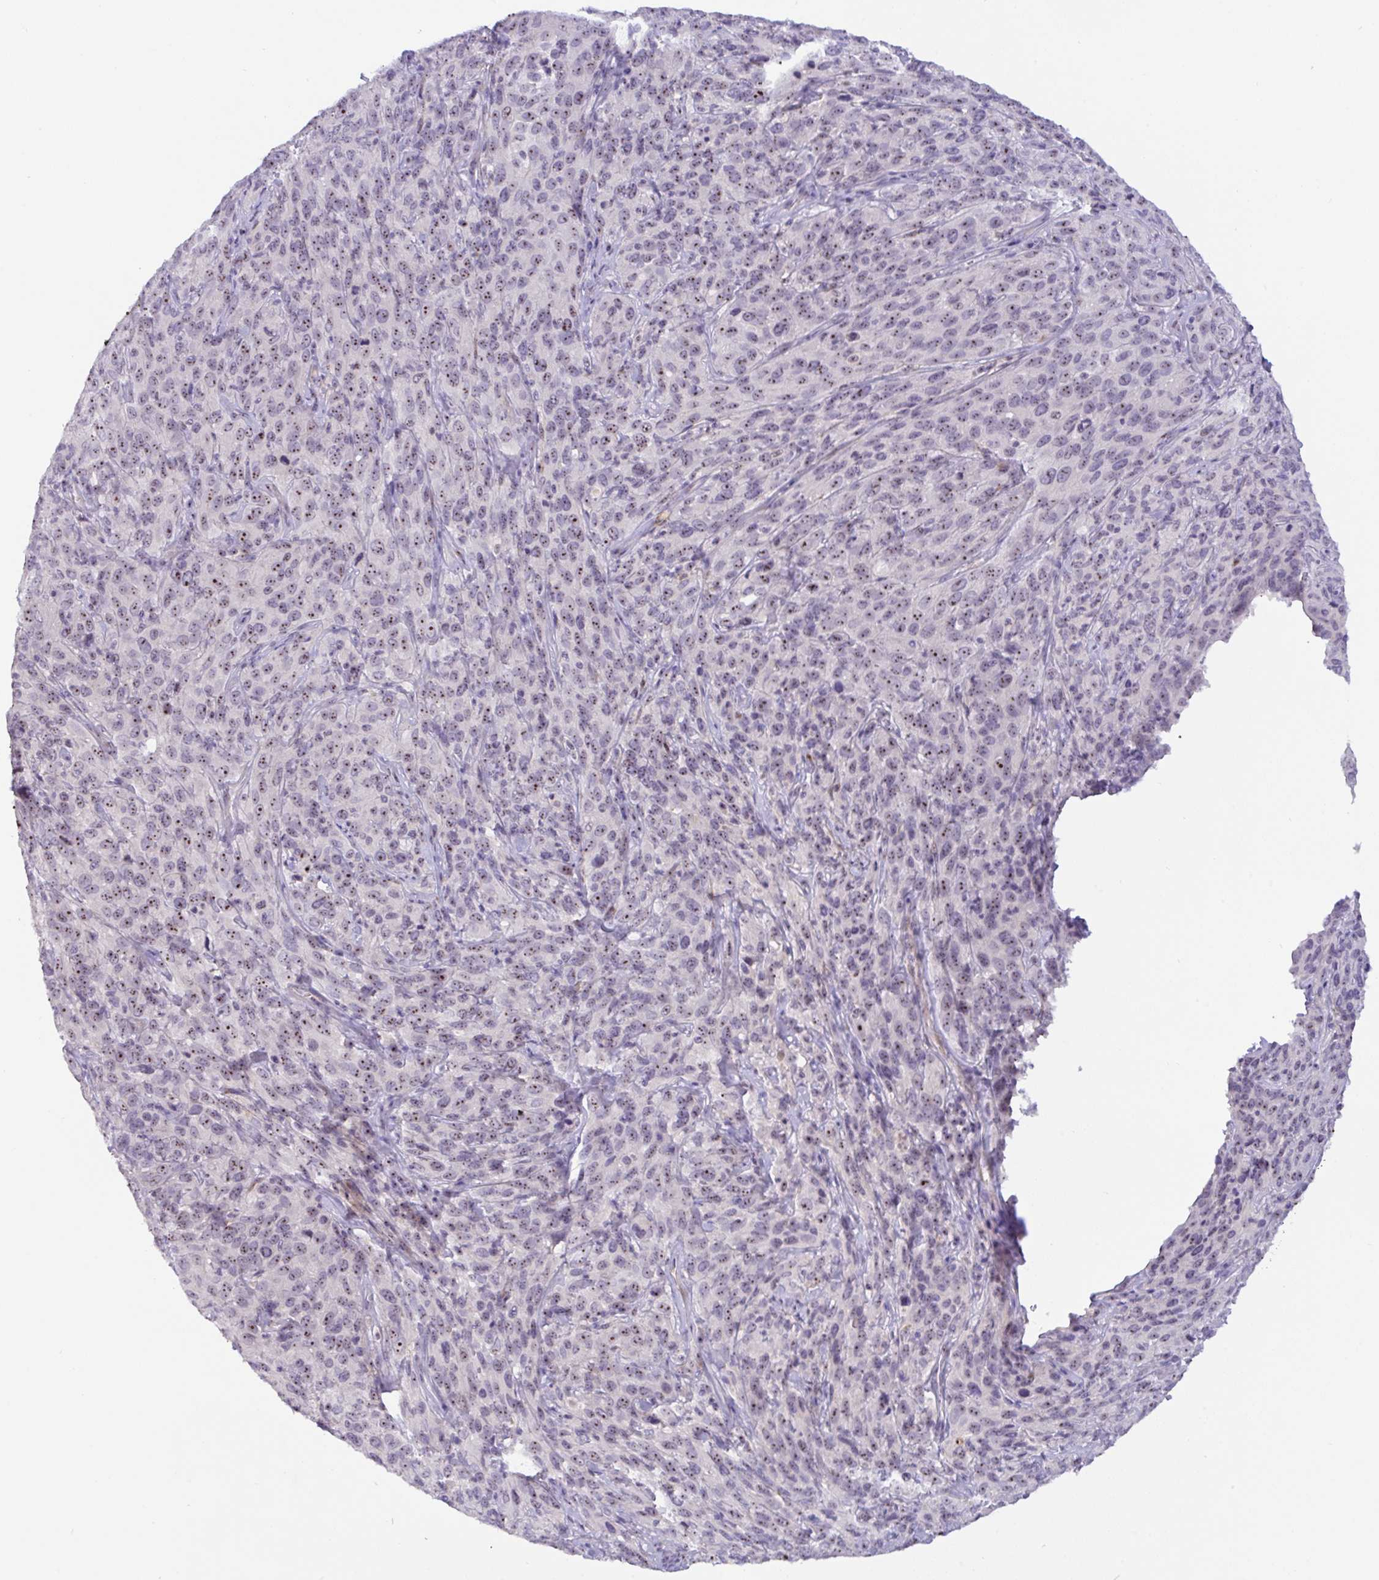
{"staining": {"intensity": "strong", "quantity": "25%-75%", "location": "nuclear"}, "tissue": "cervical cancer", "cell_type": "Tumor cells", "image_type": "cancer", "snomed": [{"axis": "morphology", "description": "Squamous cell carcinoma, NOS"}, {"axis": "topography", "description": "Cervix"}], "caption": "Cervical cancer (squamous cell carcinoma) was stained to show a protein in brown. There is high levels of strong nuclear positivity in approximately 25%-75% of tumor cells. (DAB (3,3'-diaminobenzidine) = brown stain, brightfield microscopy at high magnification).", "gene": "MXRA8", "patient": {"sex": "female", "age": 51}}